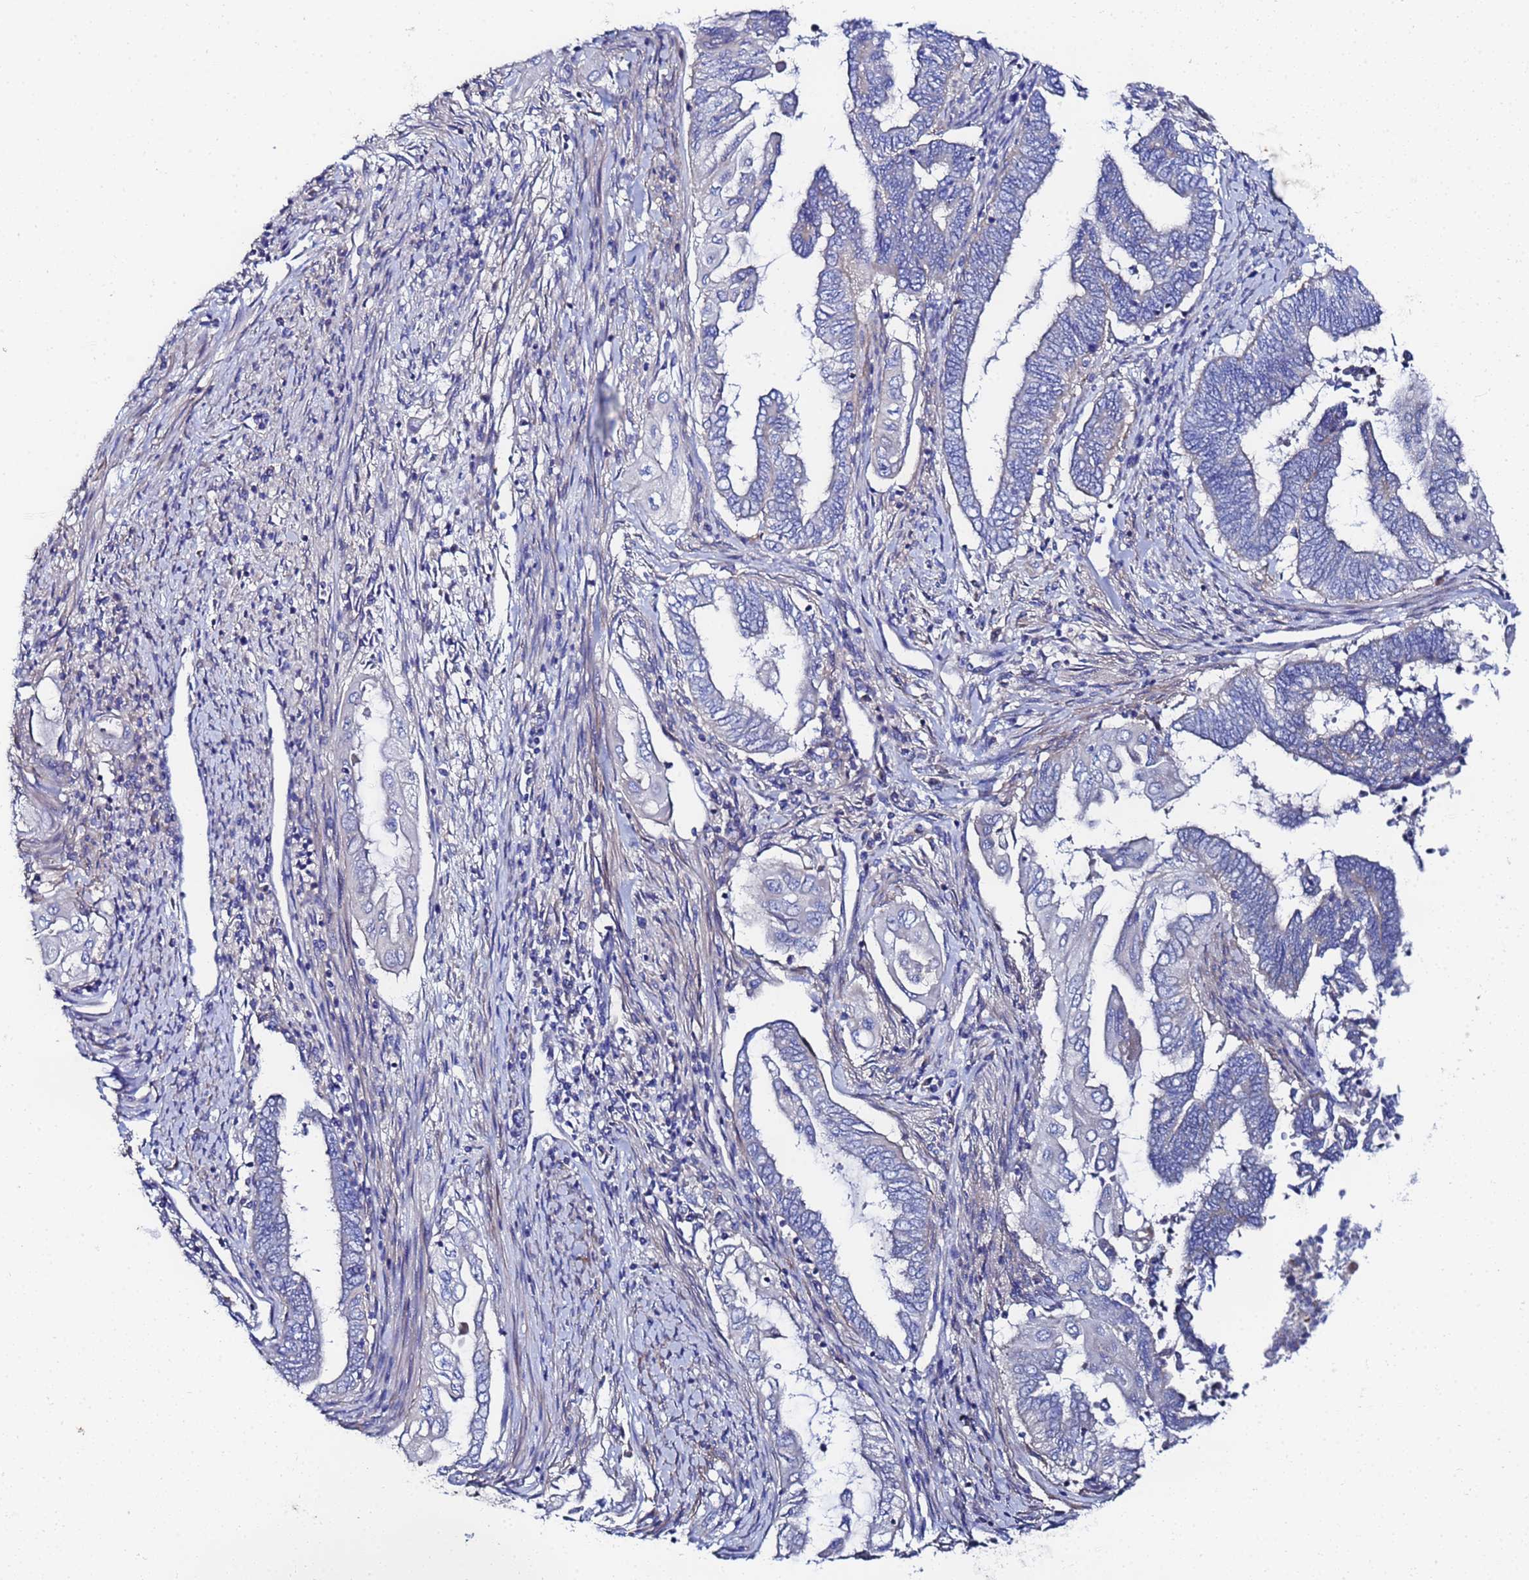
{"staining": {"intensity": "negative", "quantity": "none", "location": "none"}, "tissue": "endometrial cancer", "cell_type": "Tumor cells", "image_type": "cancer", "snomed": [{"axis": "morphology", "description": "Adenocarcinoma, NOS"}, {"axis": "topography", "description": "Uterus"}, {"axis": "topography", "description": "Endometrium"}], "caption": "A high-resolution histopathology image shows immunohistochemistry (IHC) staining of endometrial cancer, which exhibits no significant expression in tumor cells.", "gene": "FAHD2A", "patient": {"sex": "female", "age": 70}}